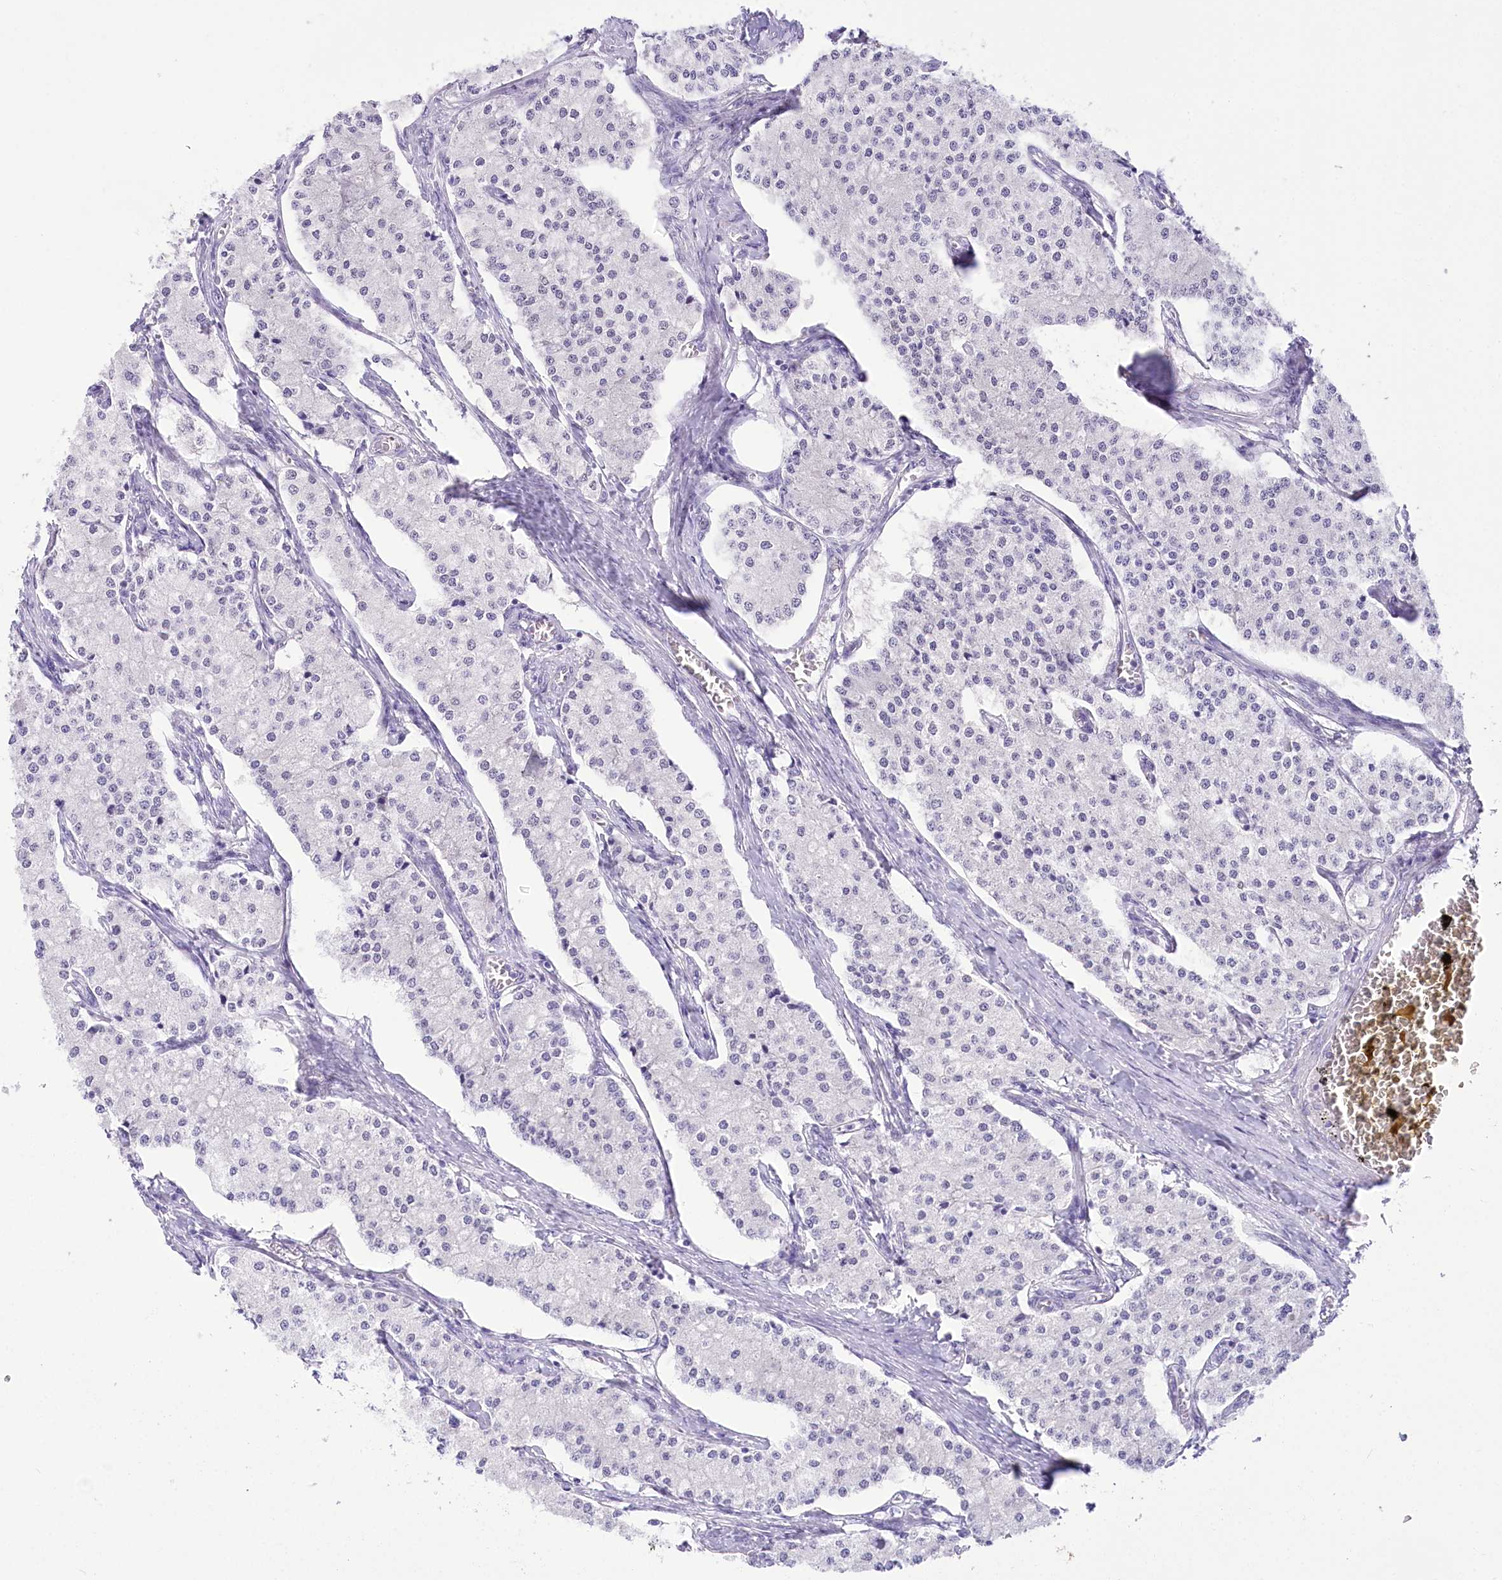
{"staining": {"intensity": "negative", "quantity": "none", "location": "none"}, "tissue": "carcinoid", "cell_type": "Tumor cells", "image_type": "cancer", "snomed": [{"axis": "morphology", "description": "Carcinoid, malignant, NOS"}, {"axis": "topography", "description": "Colon"}], "caption": "The photomicrograph demonstrates no staining of tumor cells in malignant carcinoid. (Immunohistochemistry (ihc), brightfield microscopy, high magnification).", "gene": "HNRNPA0", "patient": {"sex": "female", "age": 52}}